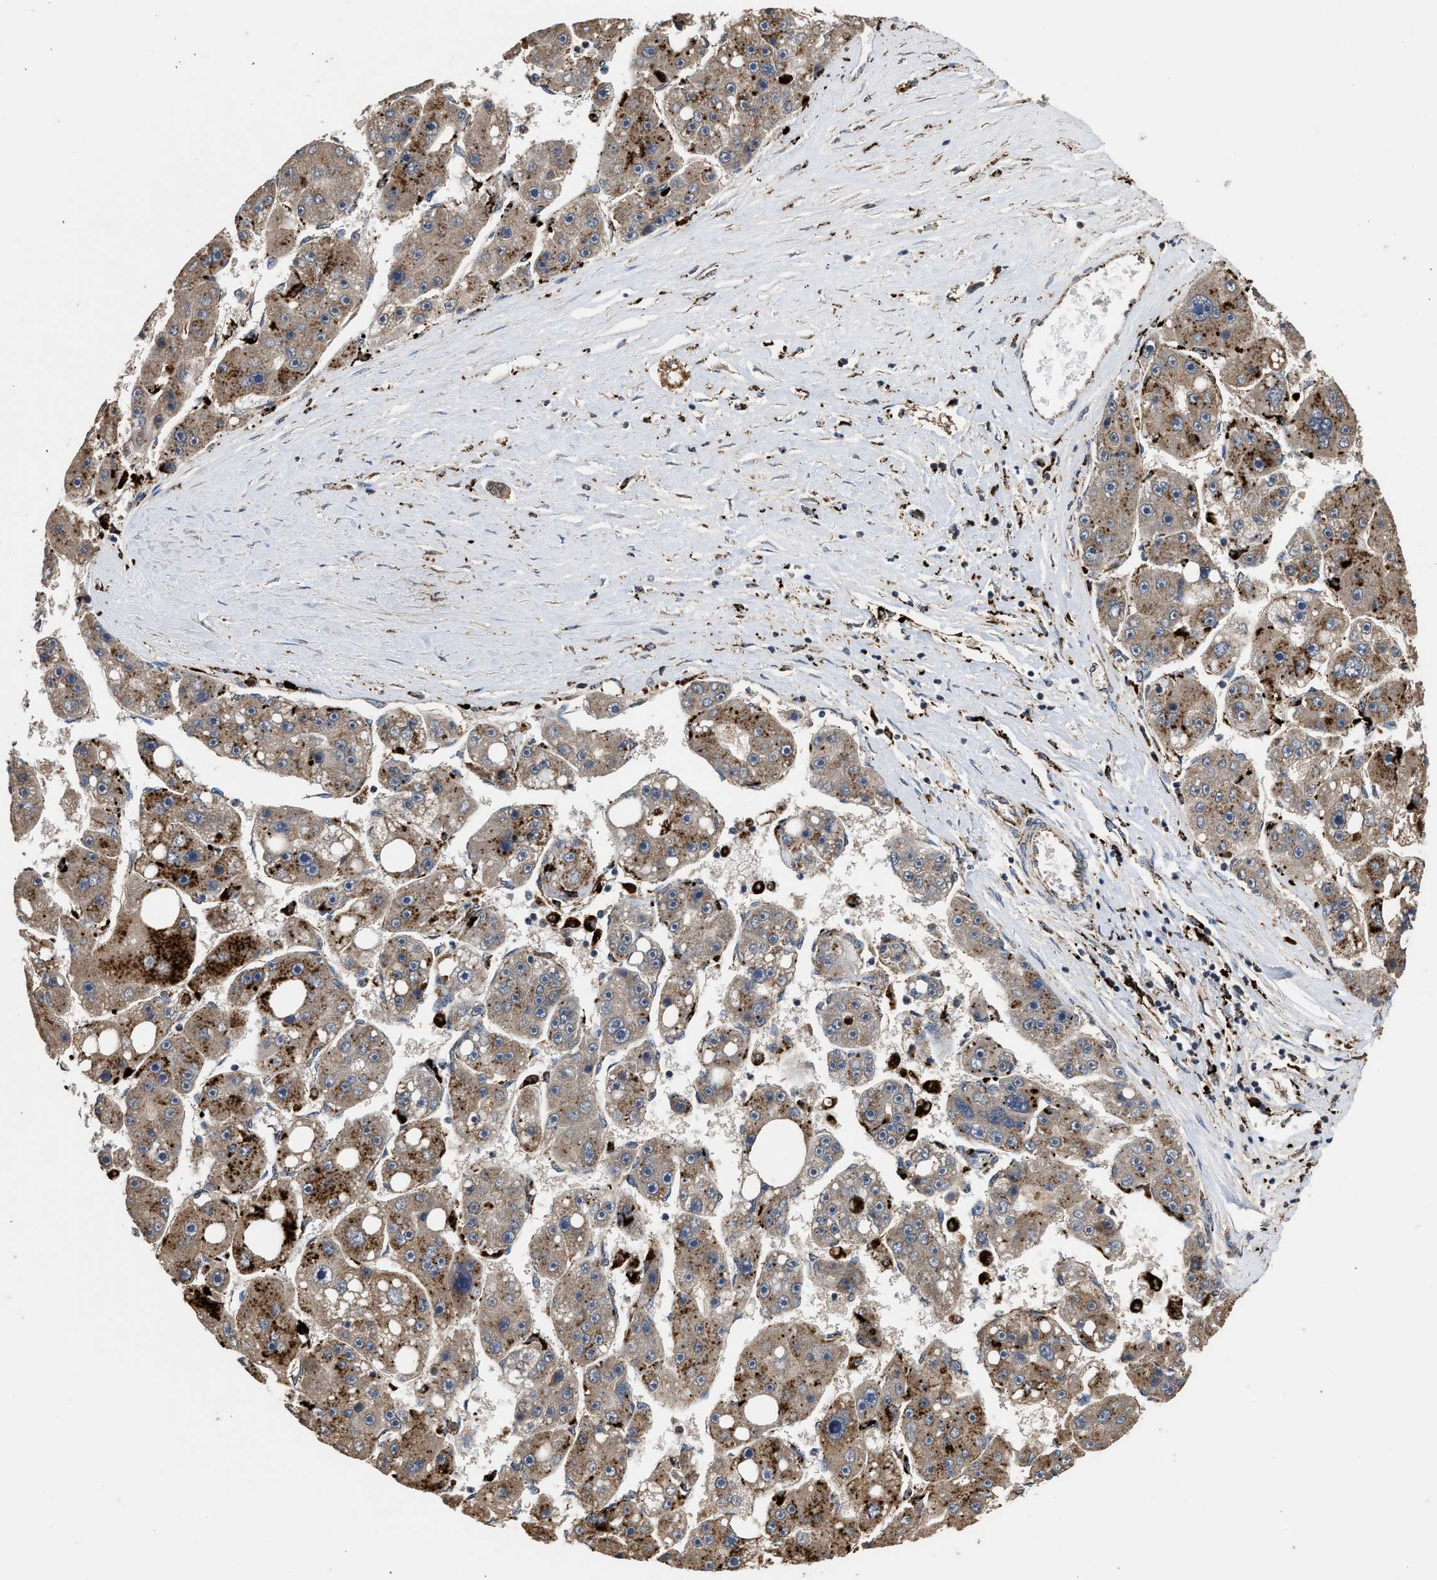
{"staining": {"intensity": "moderate", "quantity": ">75%", "location": "cytoplasmic/membranous"}, "tissue": "liver cancer", "cell_type": "Tumor cells", "image_type": "cancer", "snomed": [{"axis": "morphology", "description": "Carcinoma, Hepatocellular, NOS"}, {"axis": "topography", "description": "Liver"}], "caption": "A brown stain highlights moderate cytoplasmic/membranous positivity of a protein in human liver hepatocellular carcinoma tumor cells.", "gene": "CTSV", "patient": {"sex": "female", "age": 61}}